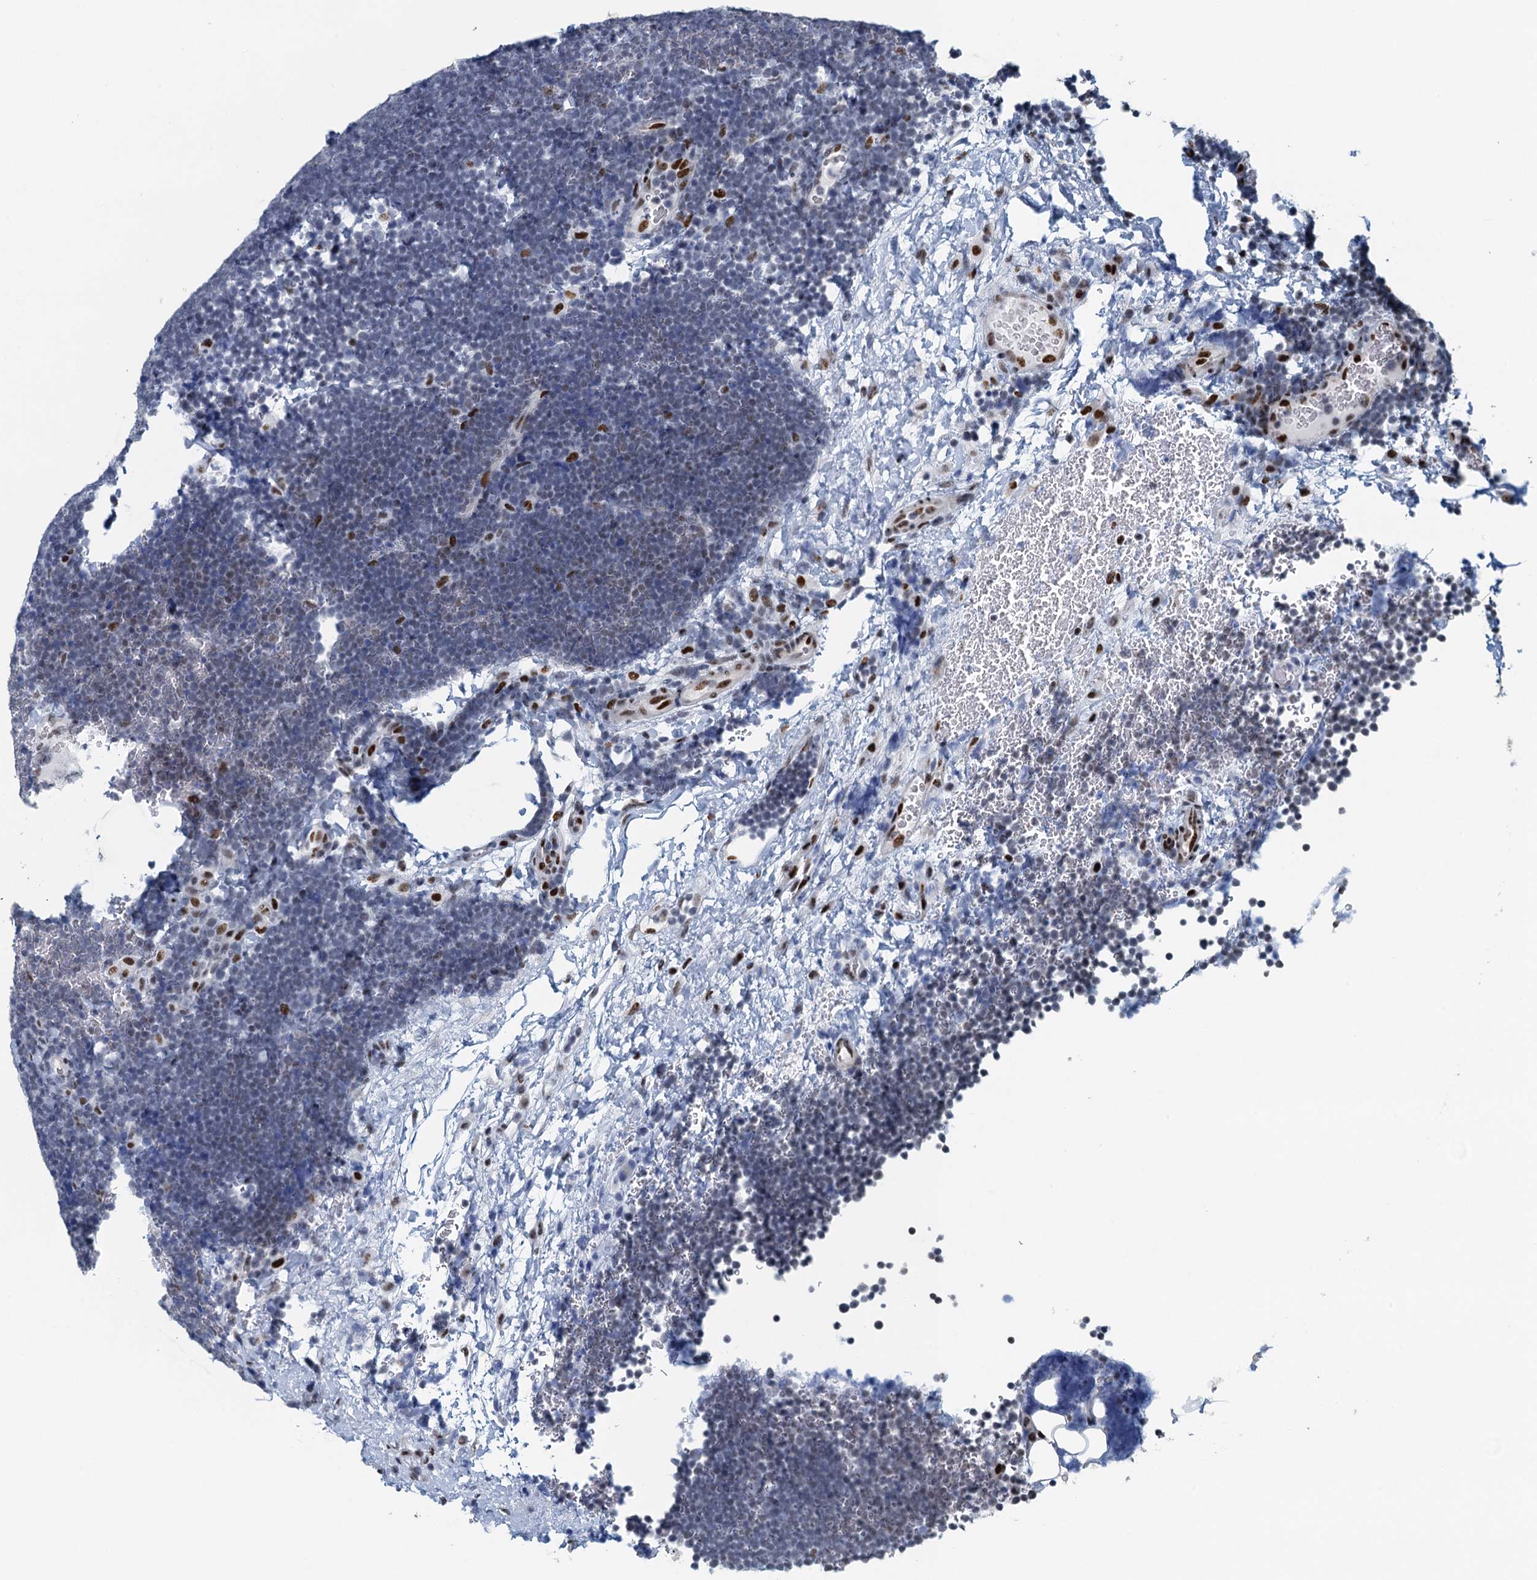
{"staining": {"intensity": "negative", "quantity": "none", "location": "none"}, "tissue": "lymphoma", "cell_type": "Tumor cells", "image_type": "cancer", "snomed": [{"axis": "morphology", "description": "Malignant lymphoma, non-Hodgkin's type, High grade"}, {"axis": "topography", "description": "Lymph node"}], "caption": "DAB (3,3'-diaminobenzidine) immunohistochemical staining of lymphoma displays no significant positivity in tumor cells. (Stains: DAB (3,3'-diaminobenzidine) immunohistochemistry with hematoxylin counter stain, Microscopy: brightfield microscopy at high magnification).", "gene": "TTLL9", "patient": {"sex": "male", "age": 13}}